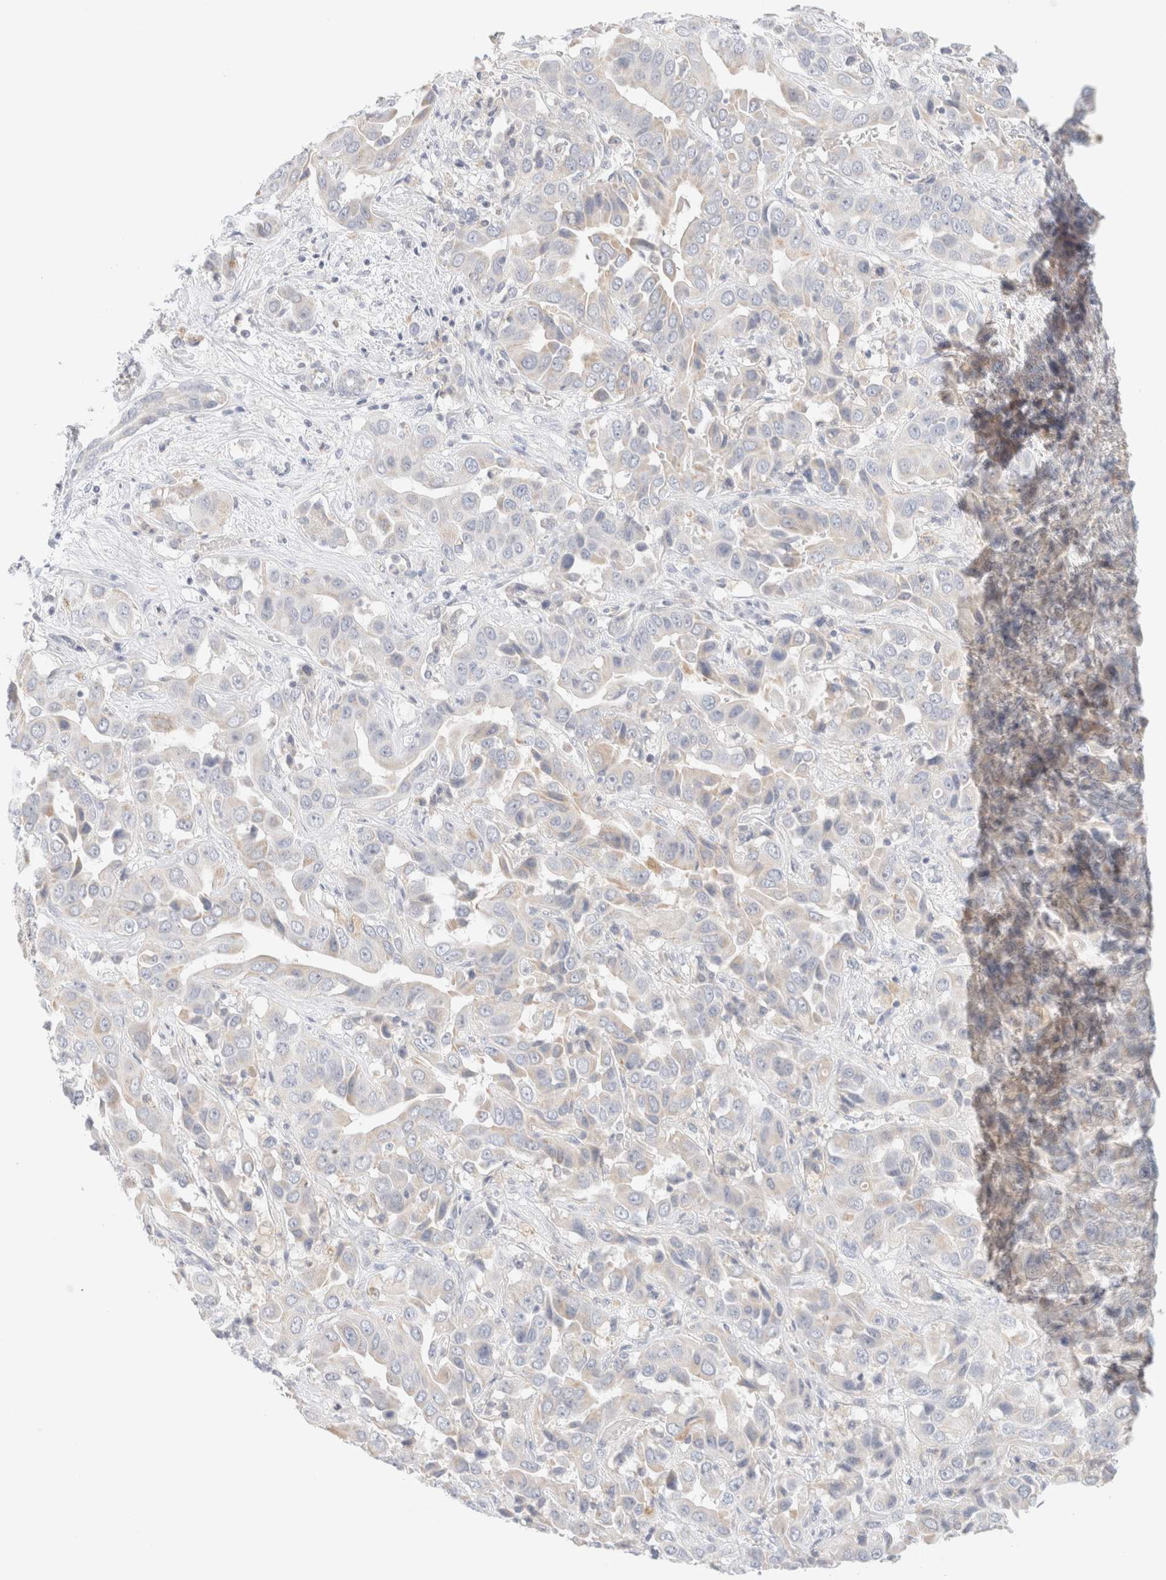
{"staining": {"intensity": "weak", "quantity": "<25%", "location": "cytoplasmic/membranous"}, "tissue": "liver cancer", "cell_type": "Tumor cells", "image_type": "cancer", "snomed": [{"axis": "morphology", "description": "Cholangiocarcinoma"}, {"axis": "topography", "description": "Liver"}], "caption": "Micrograph shows no significant protein expression in tumor cells of liver cancer (cholangiocarcinoma). (Stains: DAB immunohistochemistry (IHC) with hematoxylin counter stain, Microscopy: brightfield microscopy at high magnification).", "gene": "HEXD", "patient": {"sex": "female", "age": 52}}